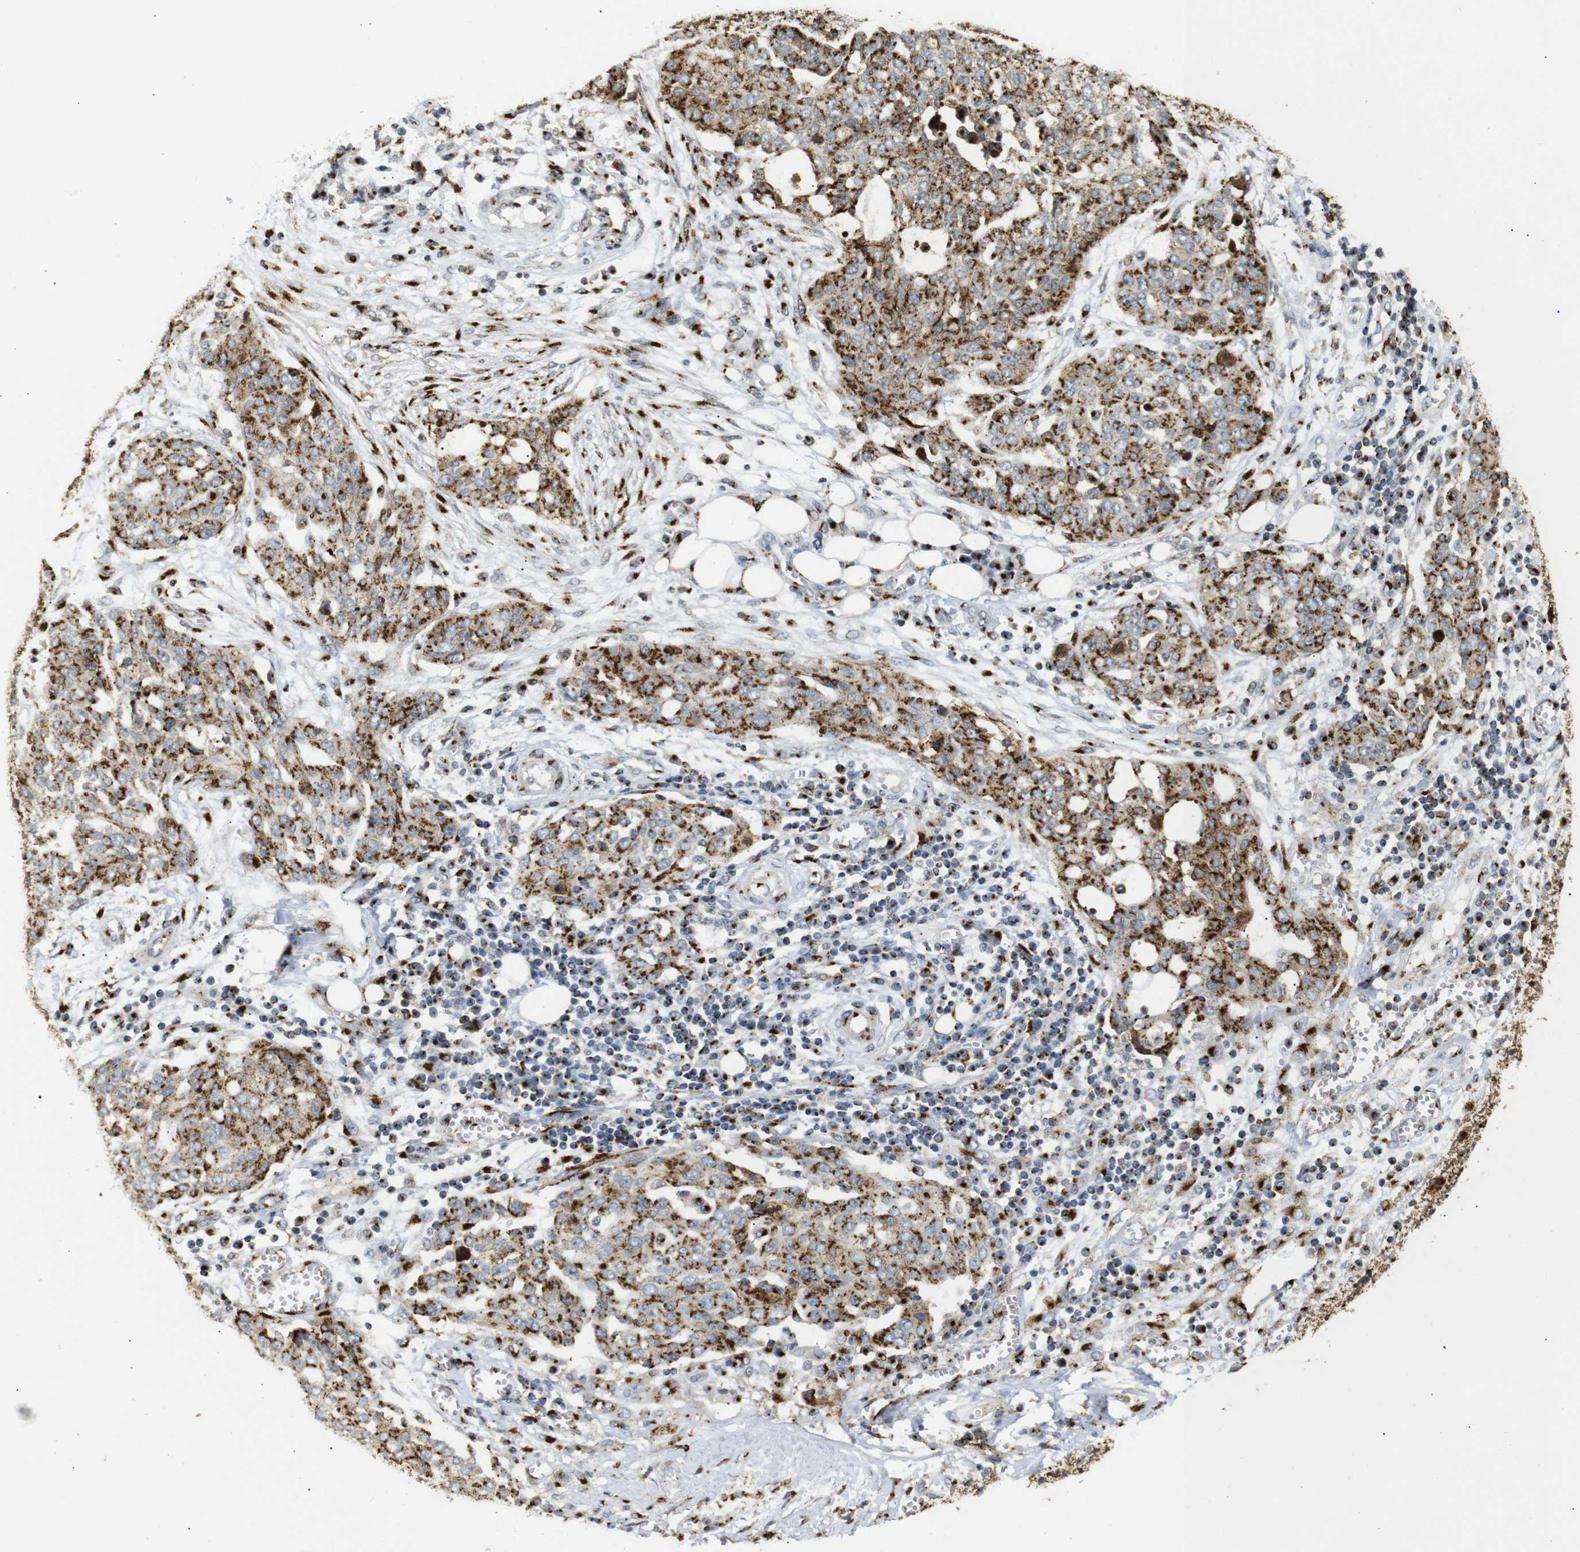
{"staining": {"intensity": "strong", "quantity": ">75%", "location": "cytoplasmic/membranous"}, "tissue": "ovarian cancer", "cell_type": "Tumor cells", "image_type": "cancer", "snomed": [{"axis": "morphology", "description": "Cystadenocarcinoma, serous, NOS"}, {"axis": "topography", "description": "Soft tissue"}, {"axis": "topography", "description": "Ovary"}], "caption": "A brown stain highlights strong cytoplasmic/membranous positivity of a protein in human serous cystadenocarcinoma (ovarian) tumor cells. The protein of interest is shown in brown color, while the nuclei are stained blue.", "gene": "TGOLN2", "patient": {"sex": "female", "age": 57}}